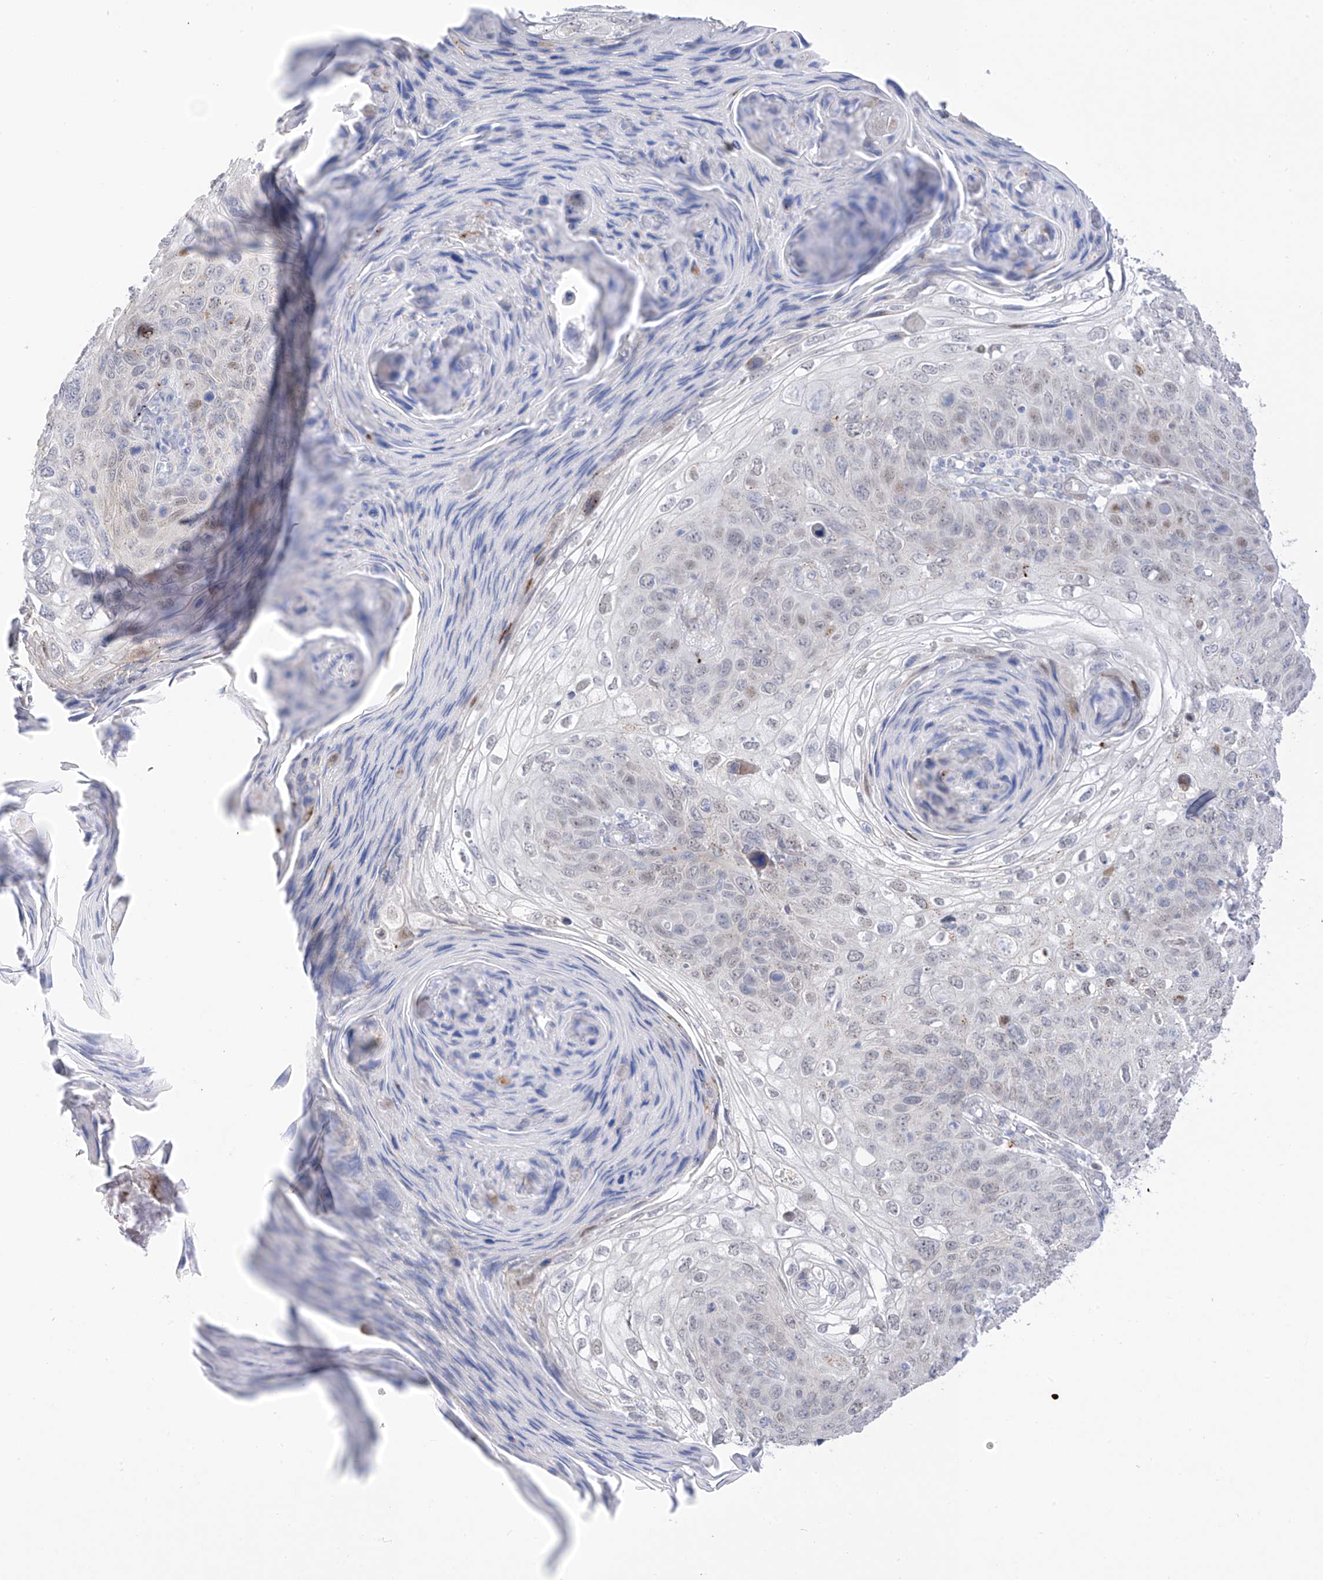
{"staining": {"intensity": "weak", "quantity": "<25%", "location": "cytoplasmic/membranous"}, "tissue": "skin cancer", "cell_type": "Tumor cells", "image_type": "cancer", "snomed": [{"axis": "morphology", "description": "Squamous cell carcinoma, NOS"}, {"axis": "topography", "description": "Skin"}], "caption": "Immunohistochemical staining of human skin squamous cell carcinoma demonstrates no significant expression in tumor cells.", "gene": "PSPH", "patient": {"sex": "female", "age": 90}}